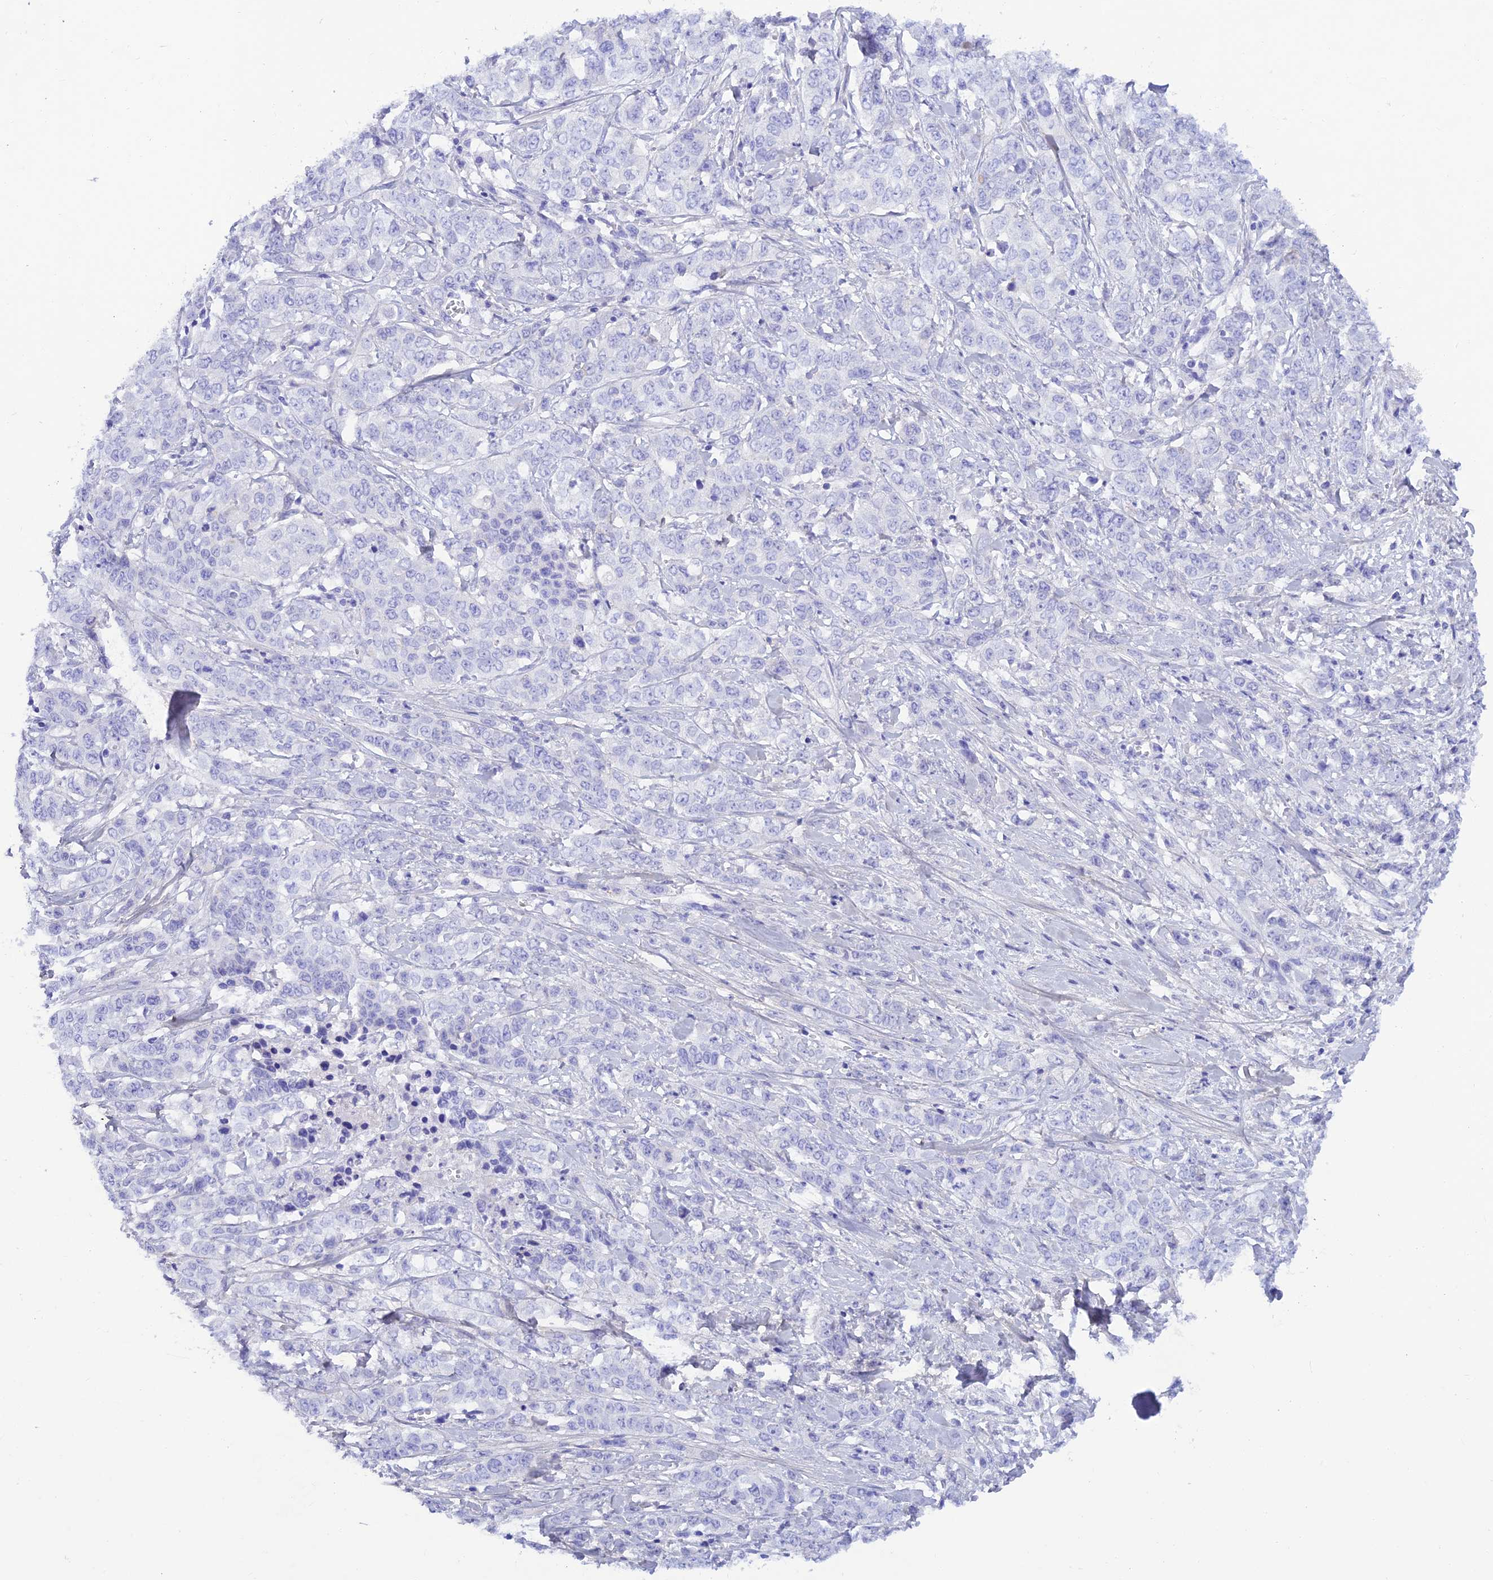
{"staining": {"intensity": "negative", "quantity": "none", "location": "none"}, "tissue": "stomach cancer", "cell_type": "Tumor cells", "image_type": "cancer", "snomed": [{"axis": "morphology", "description": "Adenocarcinoma, NOS"}, {"axis": "topography", "description": "Stomach, upper"}], "caption": "IHC of stomach adenocarcinoma demonstrates no expression in tumor cells.", "gene": "PRNP", "patient": {"sex": "male", "age": 62}}